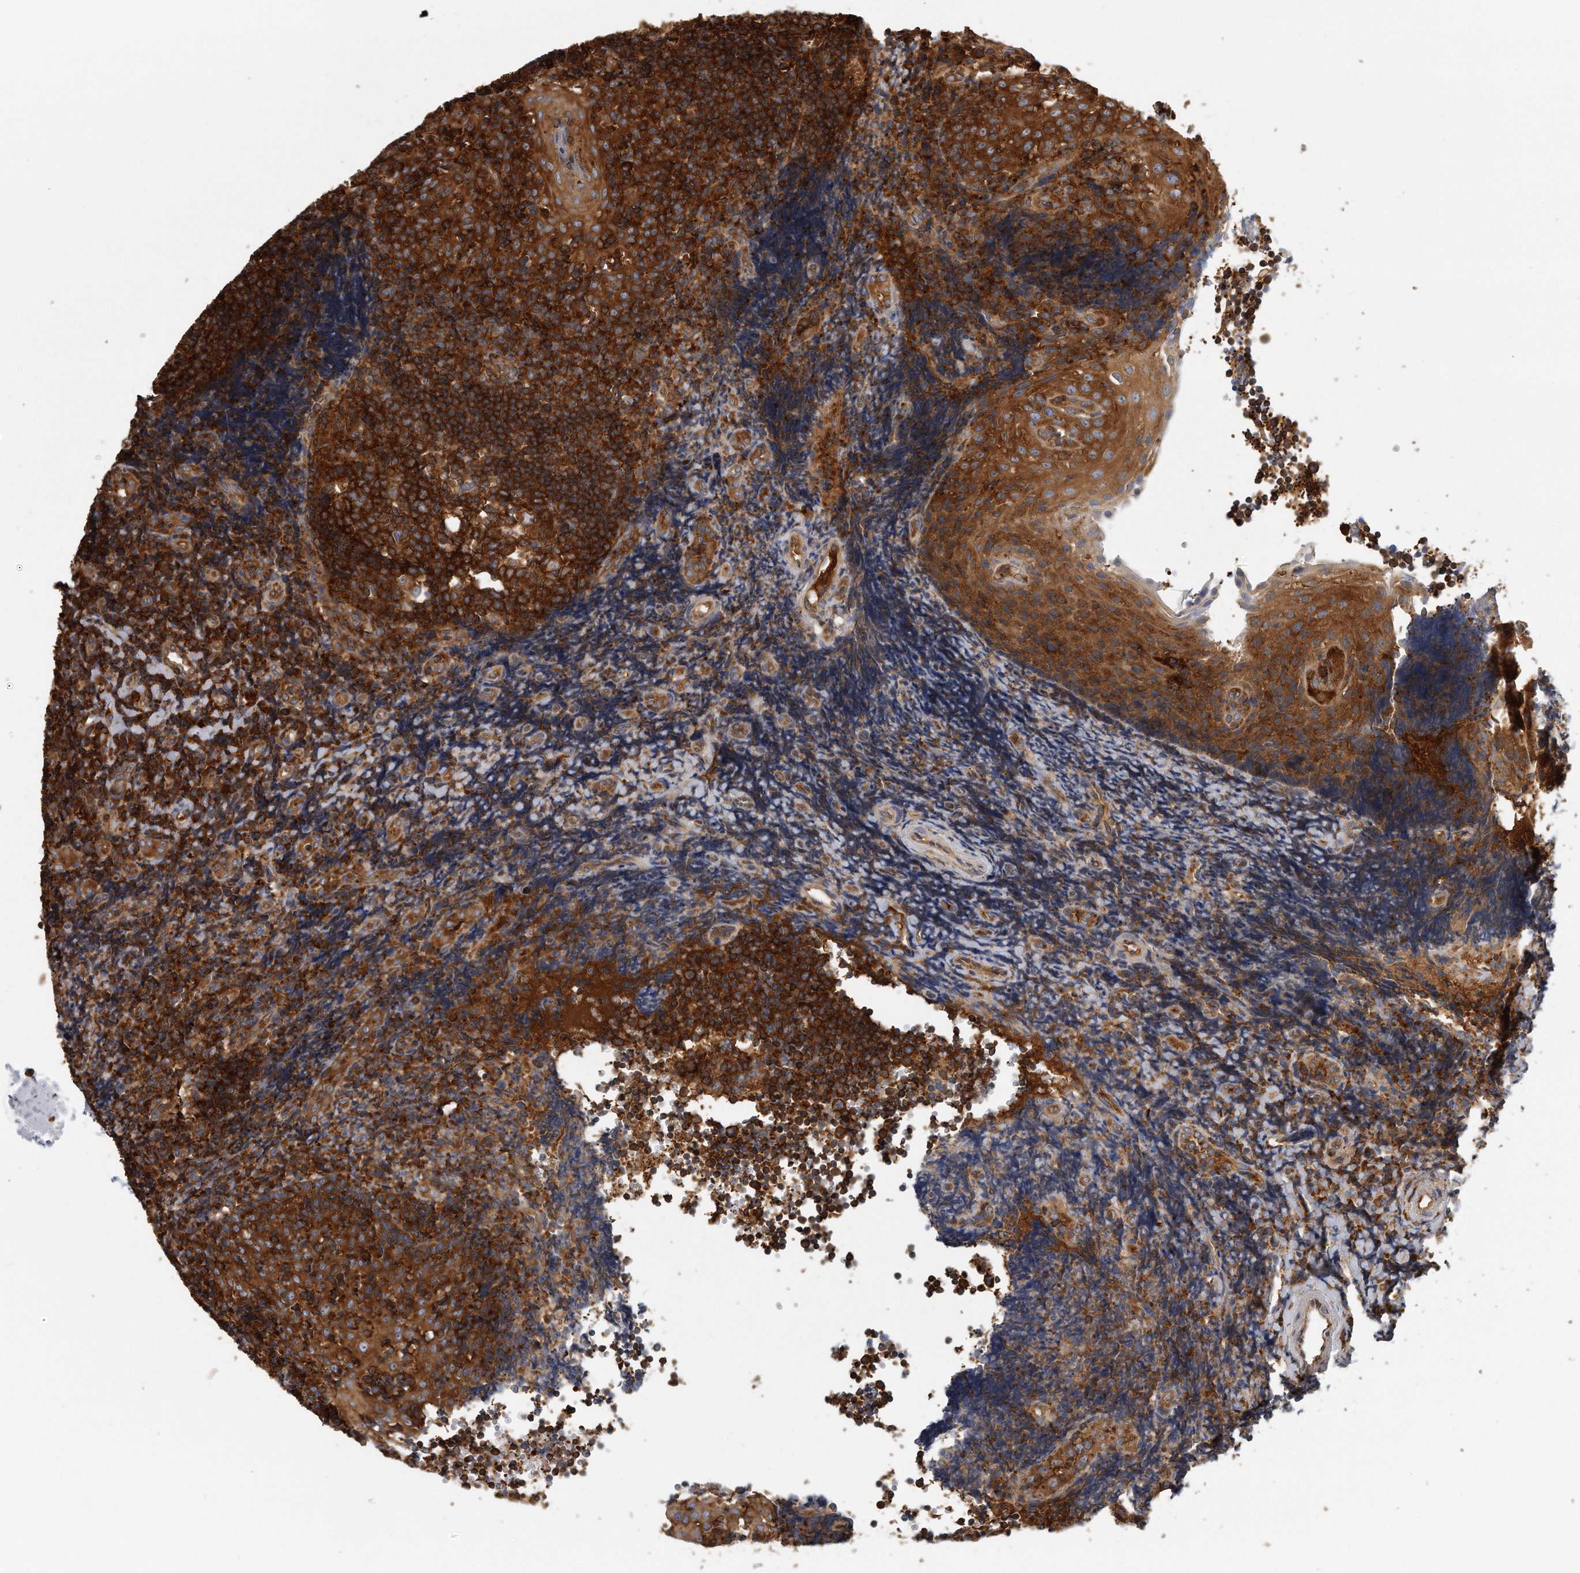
{"staining": {"intensity": "strong", "quantity": ">75%", "location": "cytoplasmic/membranous"}, "tissue": "tonsil", "cell_type": "Germinal center cells", "image_type": "normal", "snomed": [{"axis": "morphology", "description": "Normal tissue, NOS"}, {"axis": "topography", "description": "Tonsil"}], "caption": "Immunohistochemical staining of benign human tonsil demonstrates >75% levels of strong cytoplasmic/membranous protein positivity in about >75% of germinal center cells.", "gene": "EIF3I", "patient": {"sex": "female", "age": 40}}